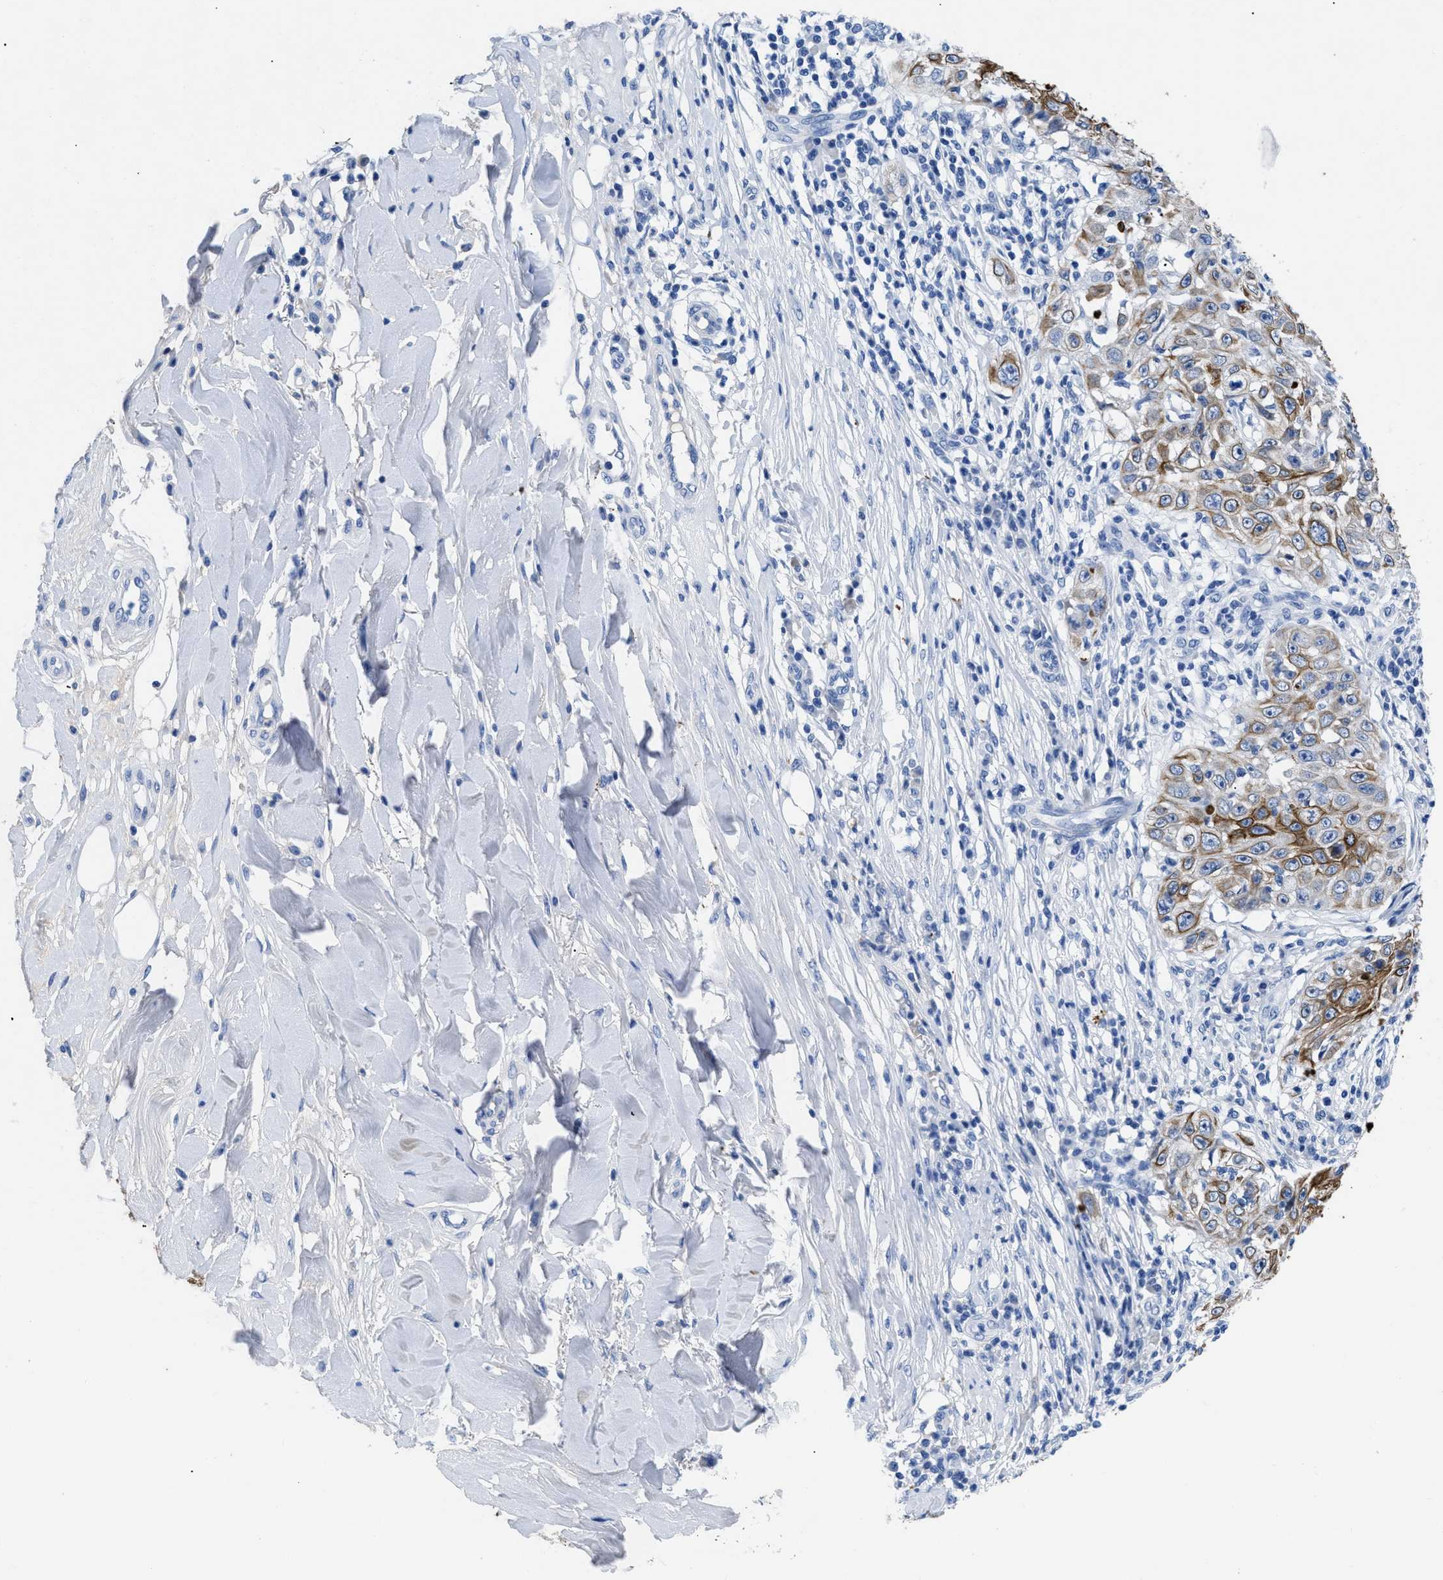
{"staining": {"intensity": "strong", "quantity": "<25%", "location": "cytoplasmic/membranous"}, "tissue": "skin cancer", "cell_type": "Tumor cells", "image_type": "cancer", "snomed": [{"axis": "morphology", "description": "Squamous cell carcinoma, NOS"}, {"axis": "topography", "description": "Skin"}], "caption": "Human skin cancer stained for a protein (brown) shows strong cytoplasmic/membranous positive expression in approximately <25% of tumor cells.", "gene": "TMEM68", "patient": {"sex": "male", "age": 86}}